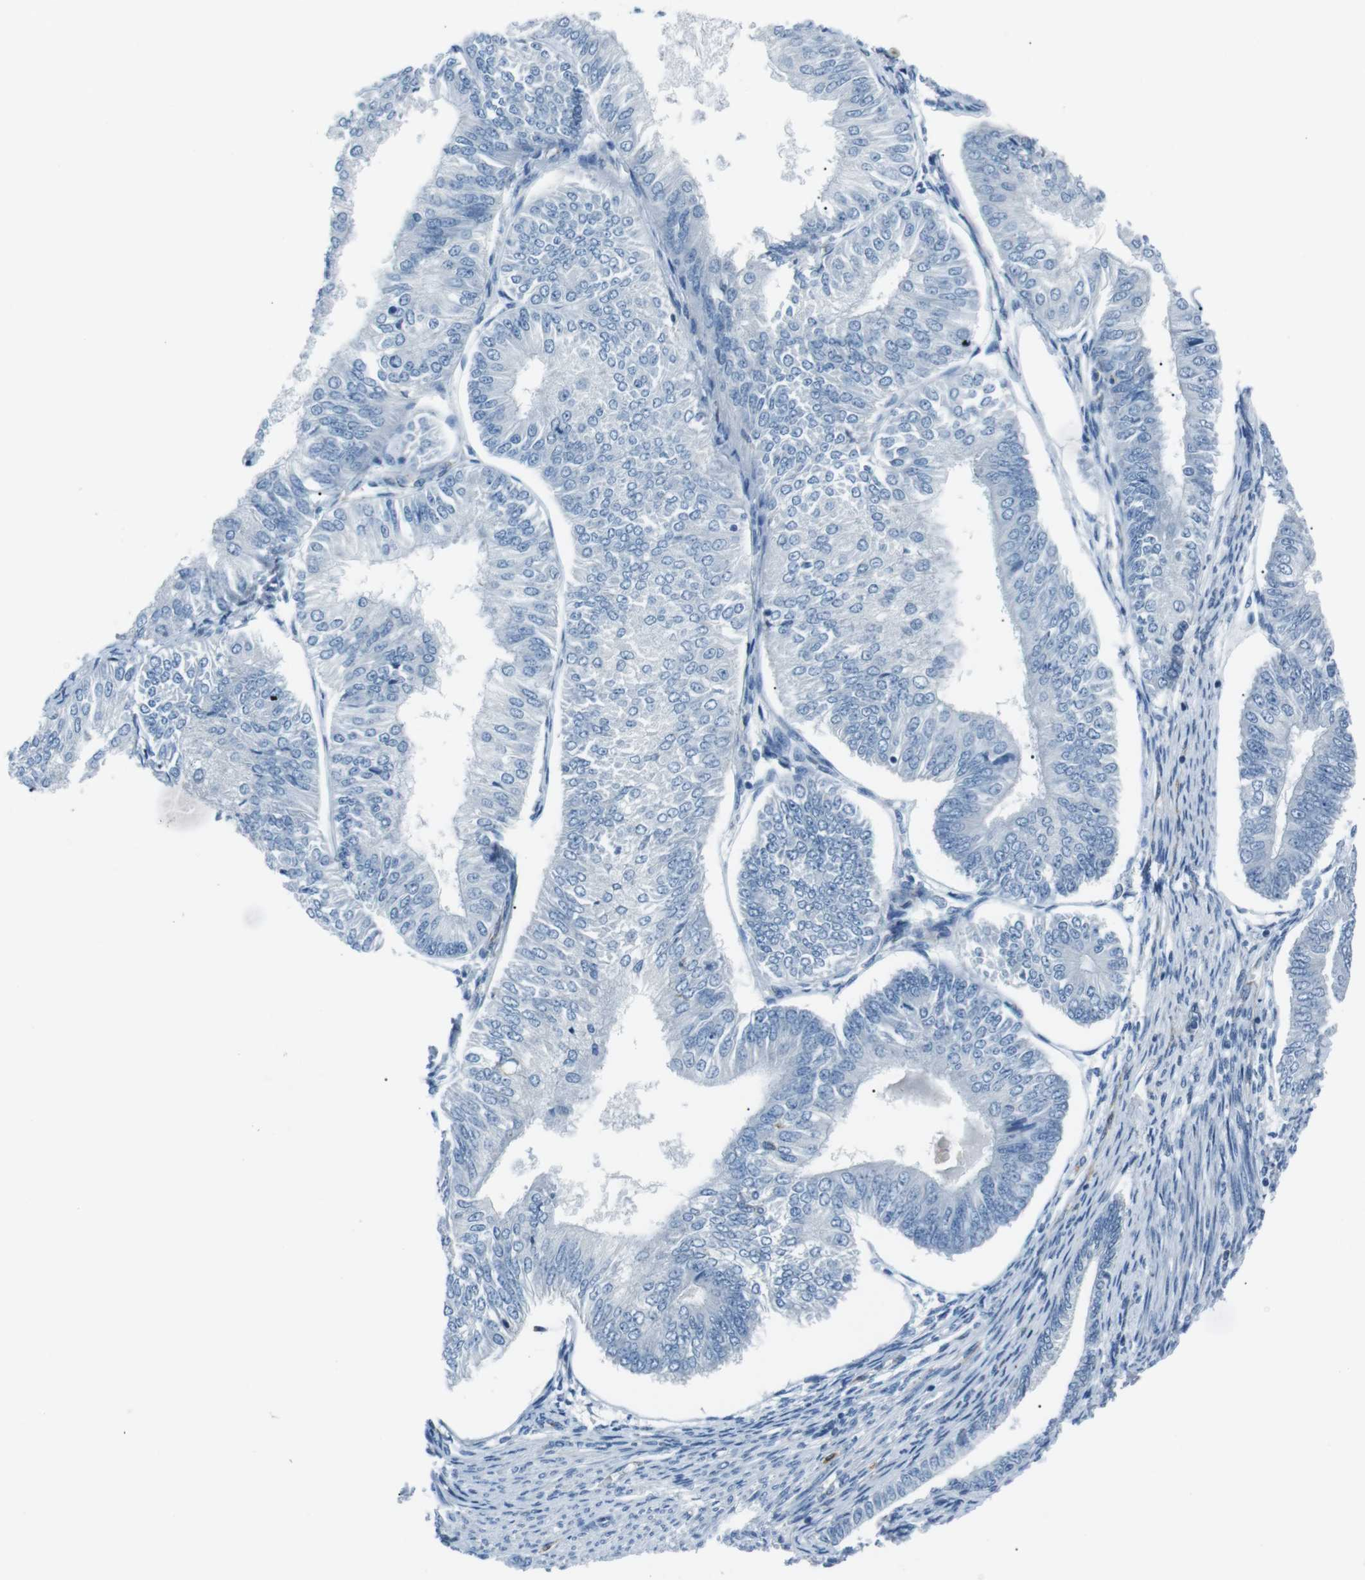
{"staining": {"intensity": "negative", "quantity": "none", "location": "none"}, "tissue": "endometrial cancer", "cell_type": "Tumor cells", "image_type": "cancer", "snomed": [{"axis": "morphology", "description": "Adenocarcinoma, NOS"}, {"axis": "topography", "description": "Endometrium"}], "caption": "DAB immunohistochemical staining of human endometrial cancer reveals no significant expression in tumor cells.", "gene": "CSF2RA", "patient": {"sex": "female", "age": 58}}